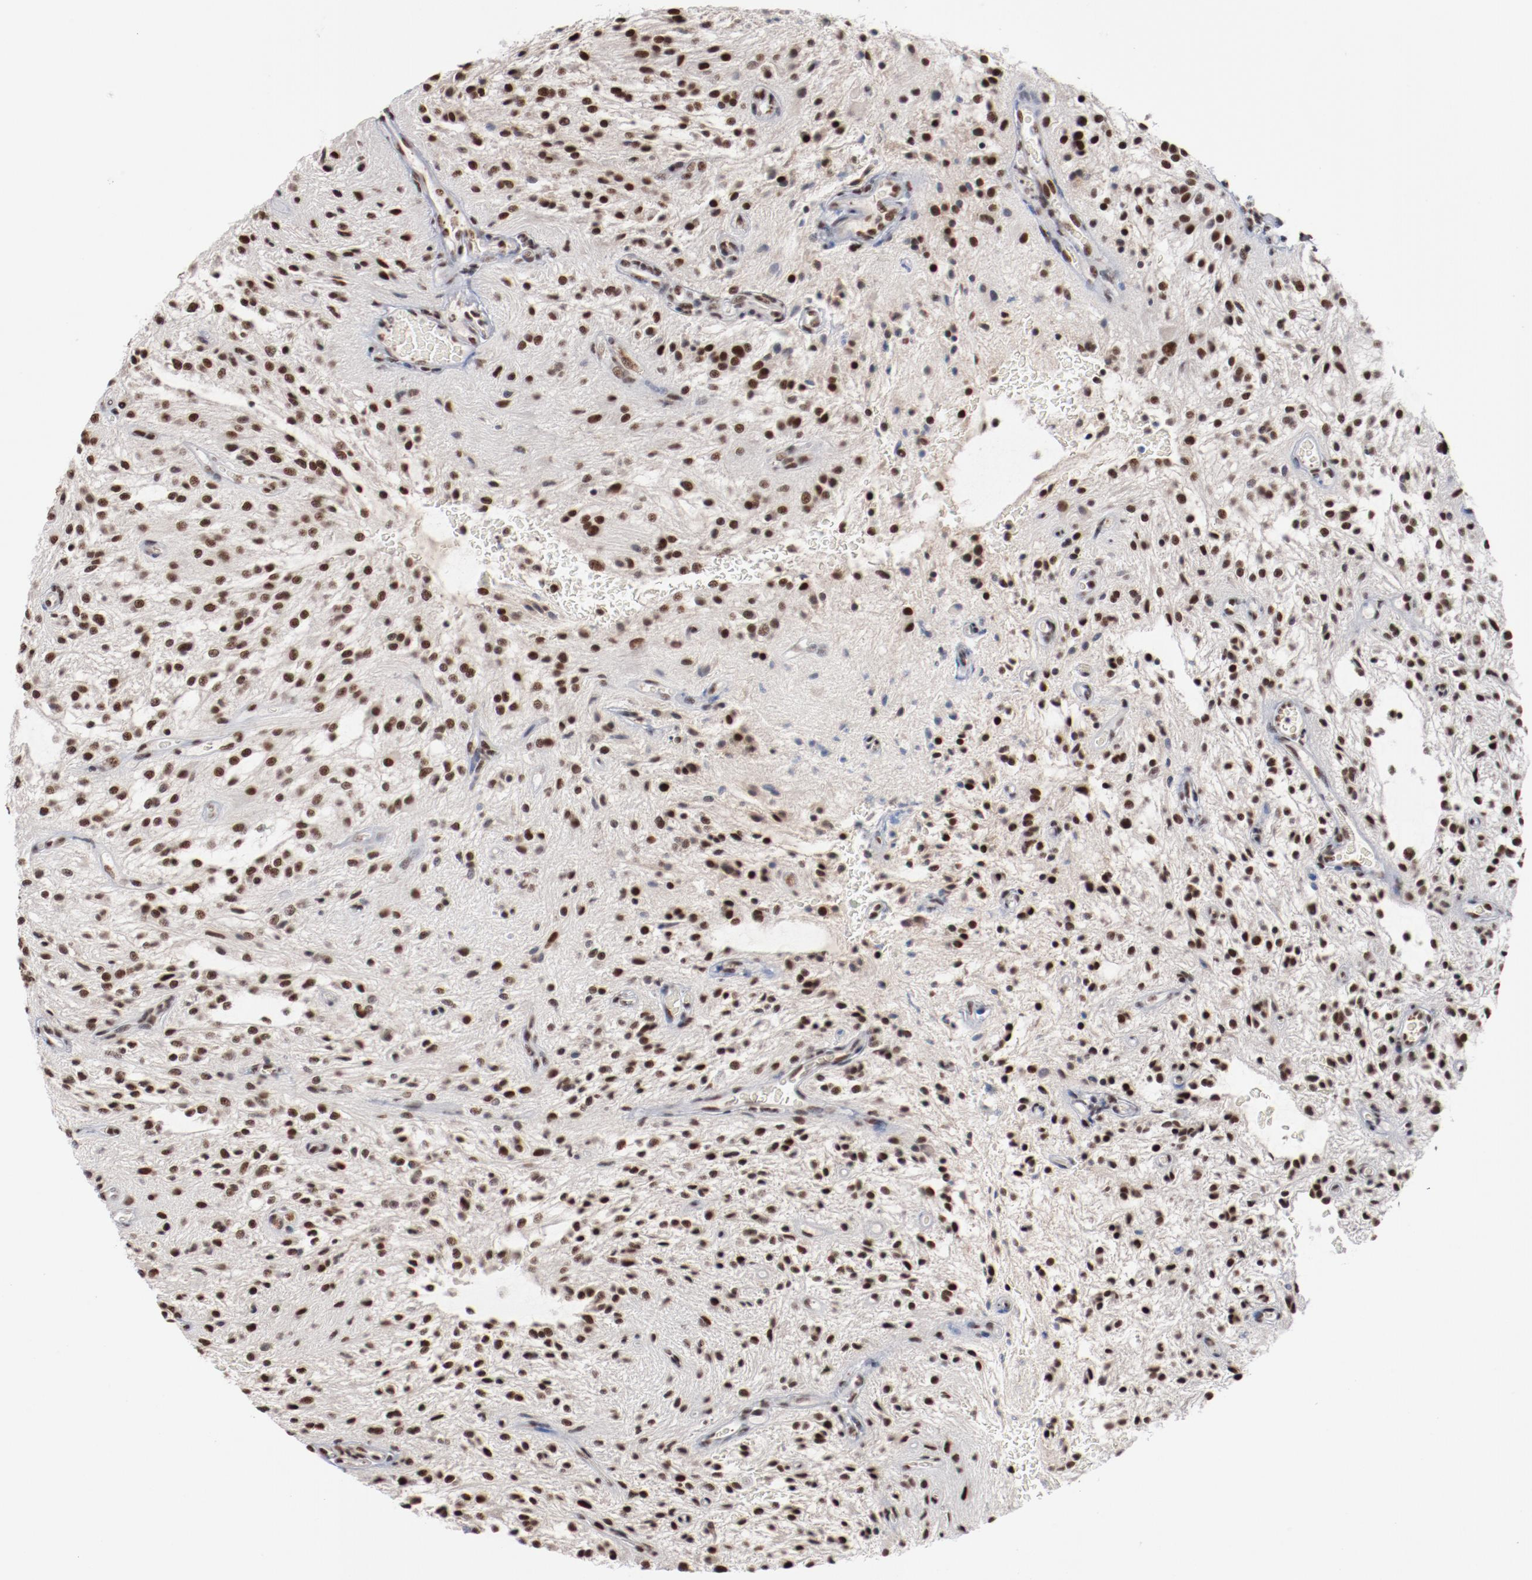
{"staining": {"intensity": "strong", "quantity": ">75%", "location": "nuclear"}, "tissue": "glioma", "cell_type": "Tumor cells", "image_type": "cancer", "snomed": [{"axis": "morphology", "description": "Glioma, malignant, NOS"}, {"axis": "topography", "description": "Cerebellum"}], "caption": "Malignant glioma stained with a brown dye exhibits strong nuclear positive positivity in about >75% of tumor cells.", "gene": "BUB3", "patient": {"sex": "female", "age": 10}}